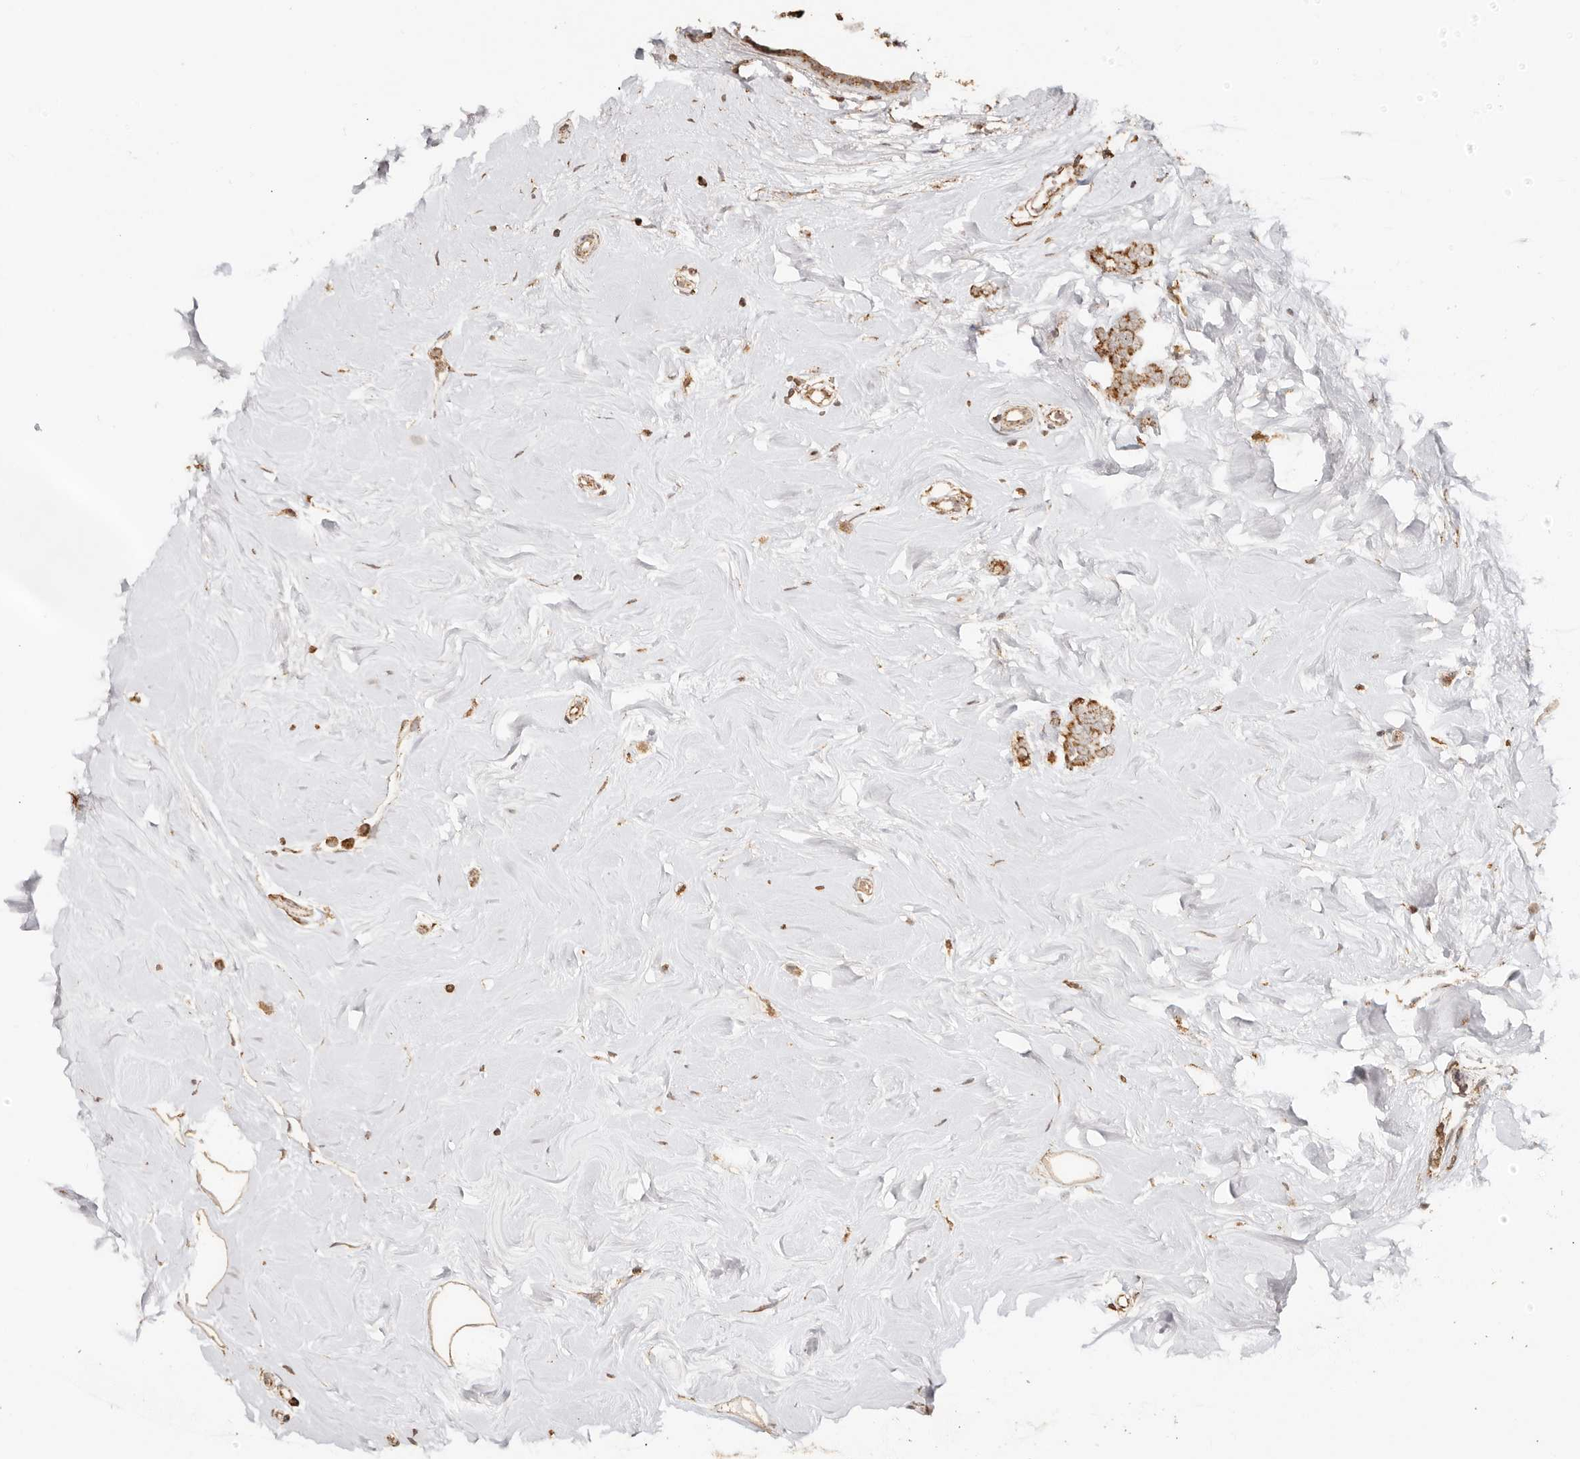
{"staining": {"intensity": "moderate", "quantity": ">75%", "location": "cytoplasmic/membranous"}, "tissue": "breast cancer", "cell_type": "Tumor cells", "image_type": "cancer", "snomed": [{"axis": "morphology", "description": "Lobular carcinoma"}, {"axis": "topography", "description": "Breast"}], "caption": "High-power microscopy captured an IHC histopathology image of breast cancer (lobular carcinoma), revealing moderate cytoplasmic/membranous staining in about >75% of tumor cells. (DAB (3,3'-diaminobenzidine) IHC with brightfield microscopy, high magnification).", "gene": "NDUFB11", "patient": {"sex": "female", "age": 47}}